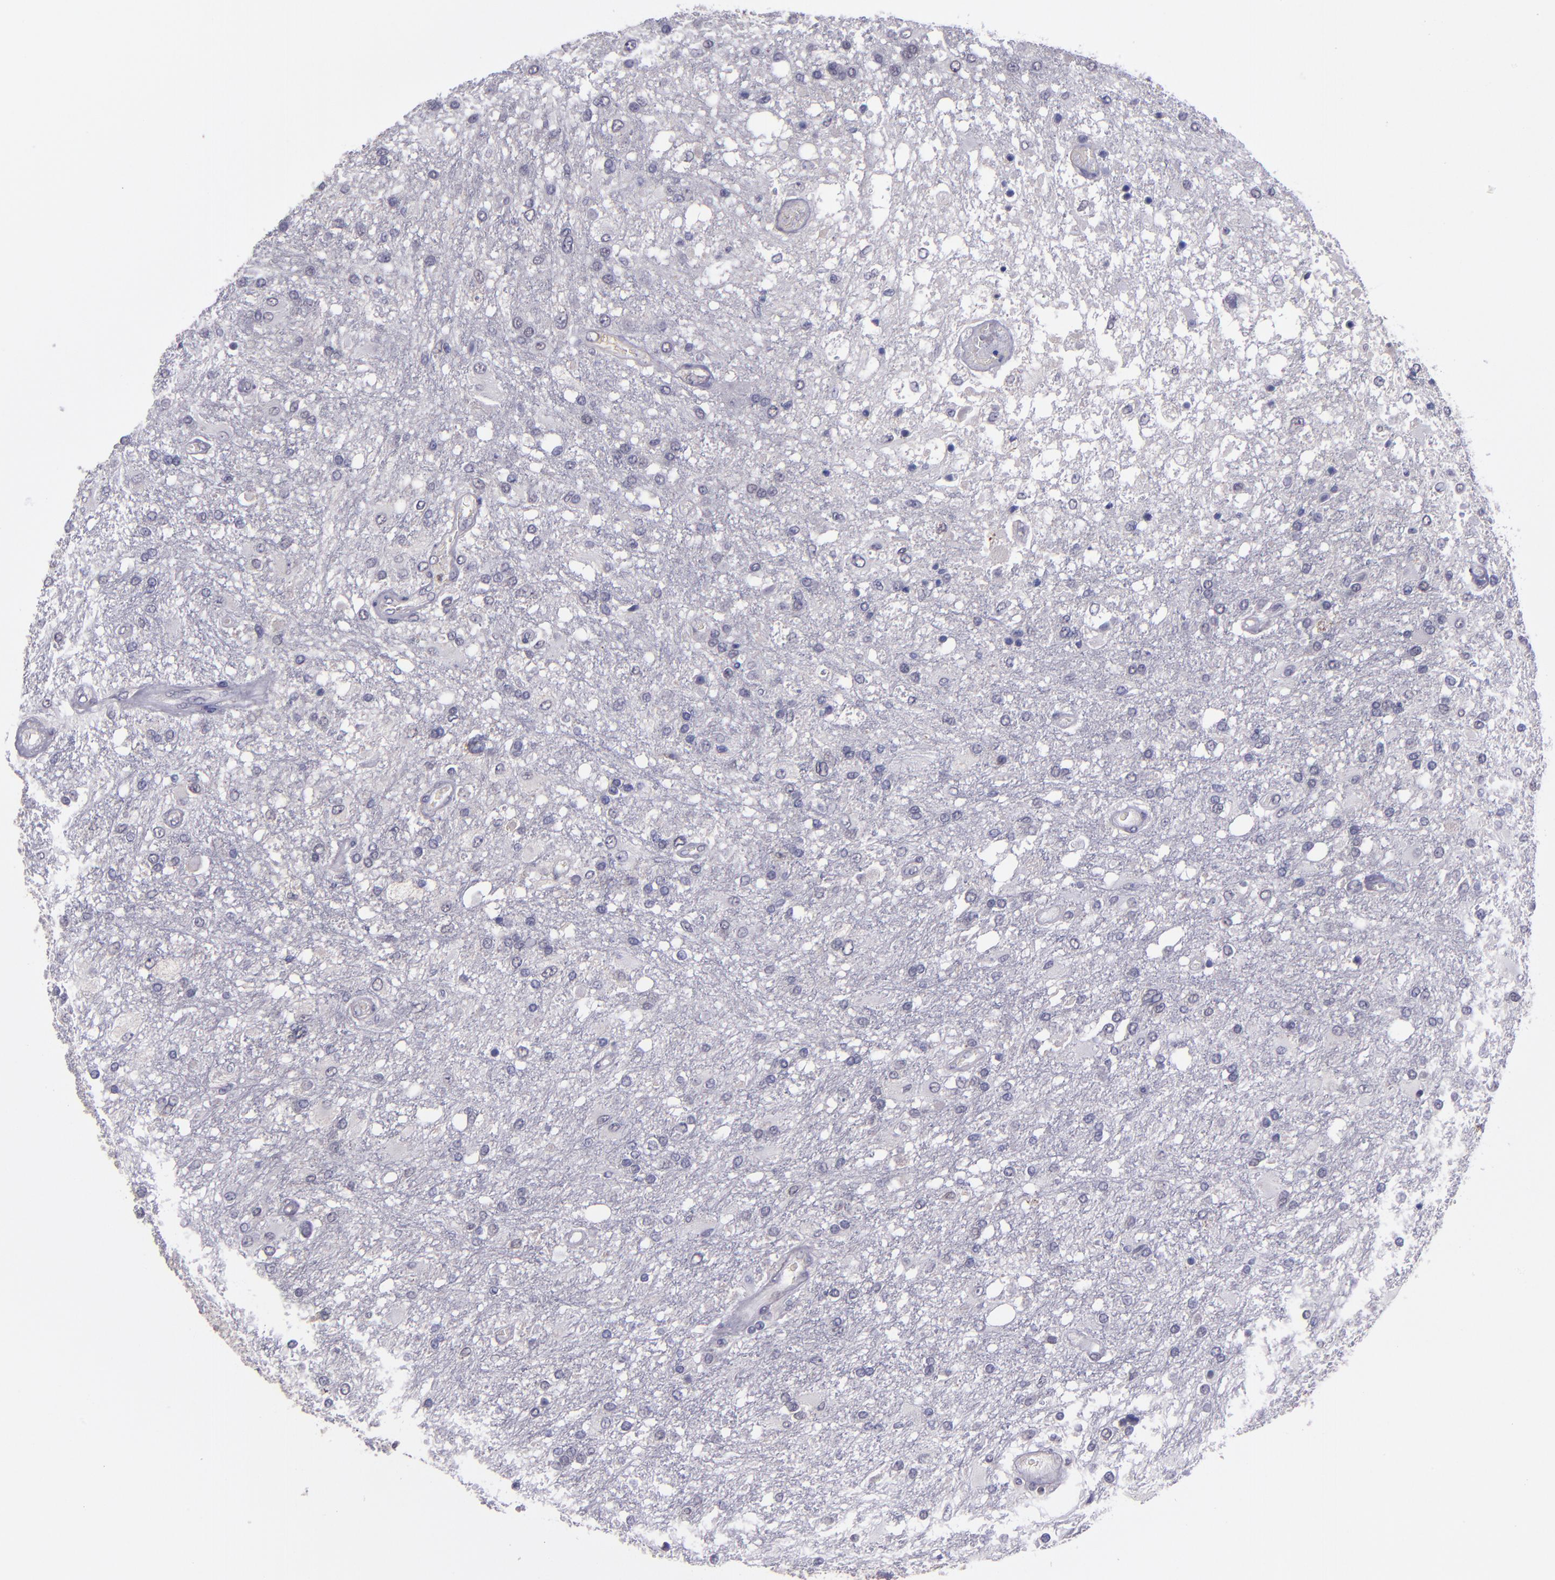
{"staining": {"intensity": "negative", "quantity": "none", "location": "none"}, "tissue": "glioma", "cell_type": "Tumor cells", "image_type": "cancer", "snomed": [{"axis": "morphology", "description": "Glioma, malignant, High grade"}, {"axis": "topography", "description": "Cerebral cortex"}], "caption": "This micrograph is of malignant high-grade glioma stained with IHC to label a protein in brown with the nuclei are counter-stained blue. There is no expression in tumor cells. (DAB (3,3'-diaminobenzidine) immunohistochemistry (IHC) visualized using brightfield microscopy, high magnification).", "gene": "CEBPE", "patient": {"sex": "male", "age": 79}}